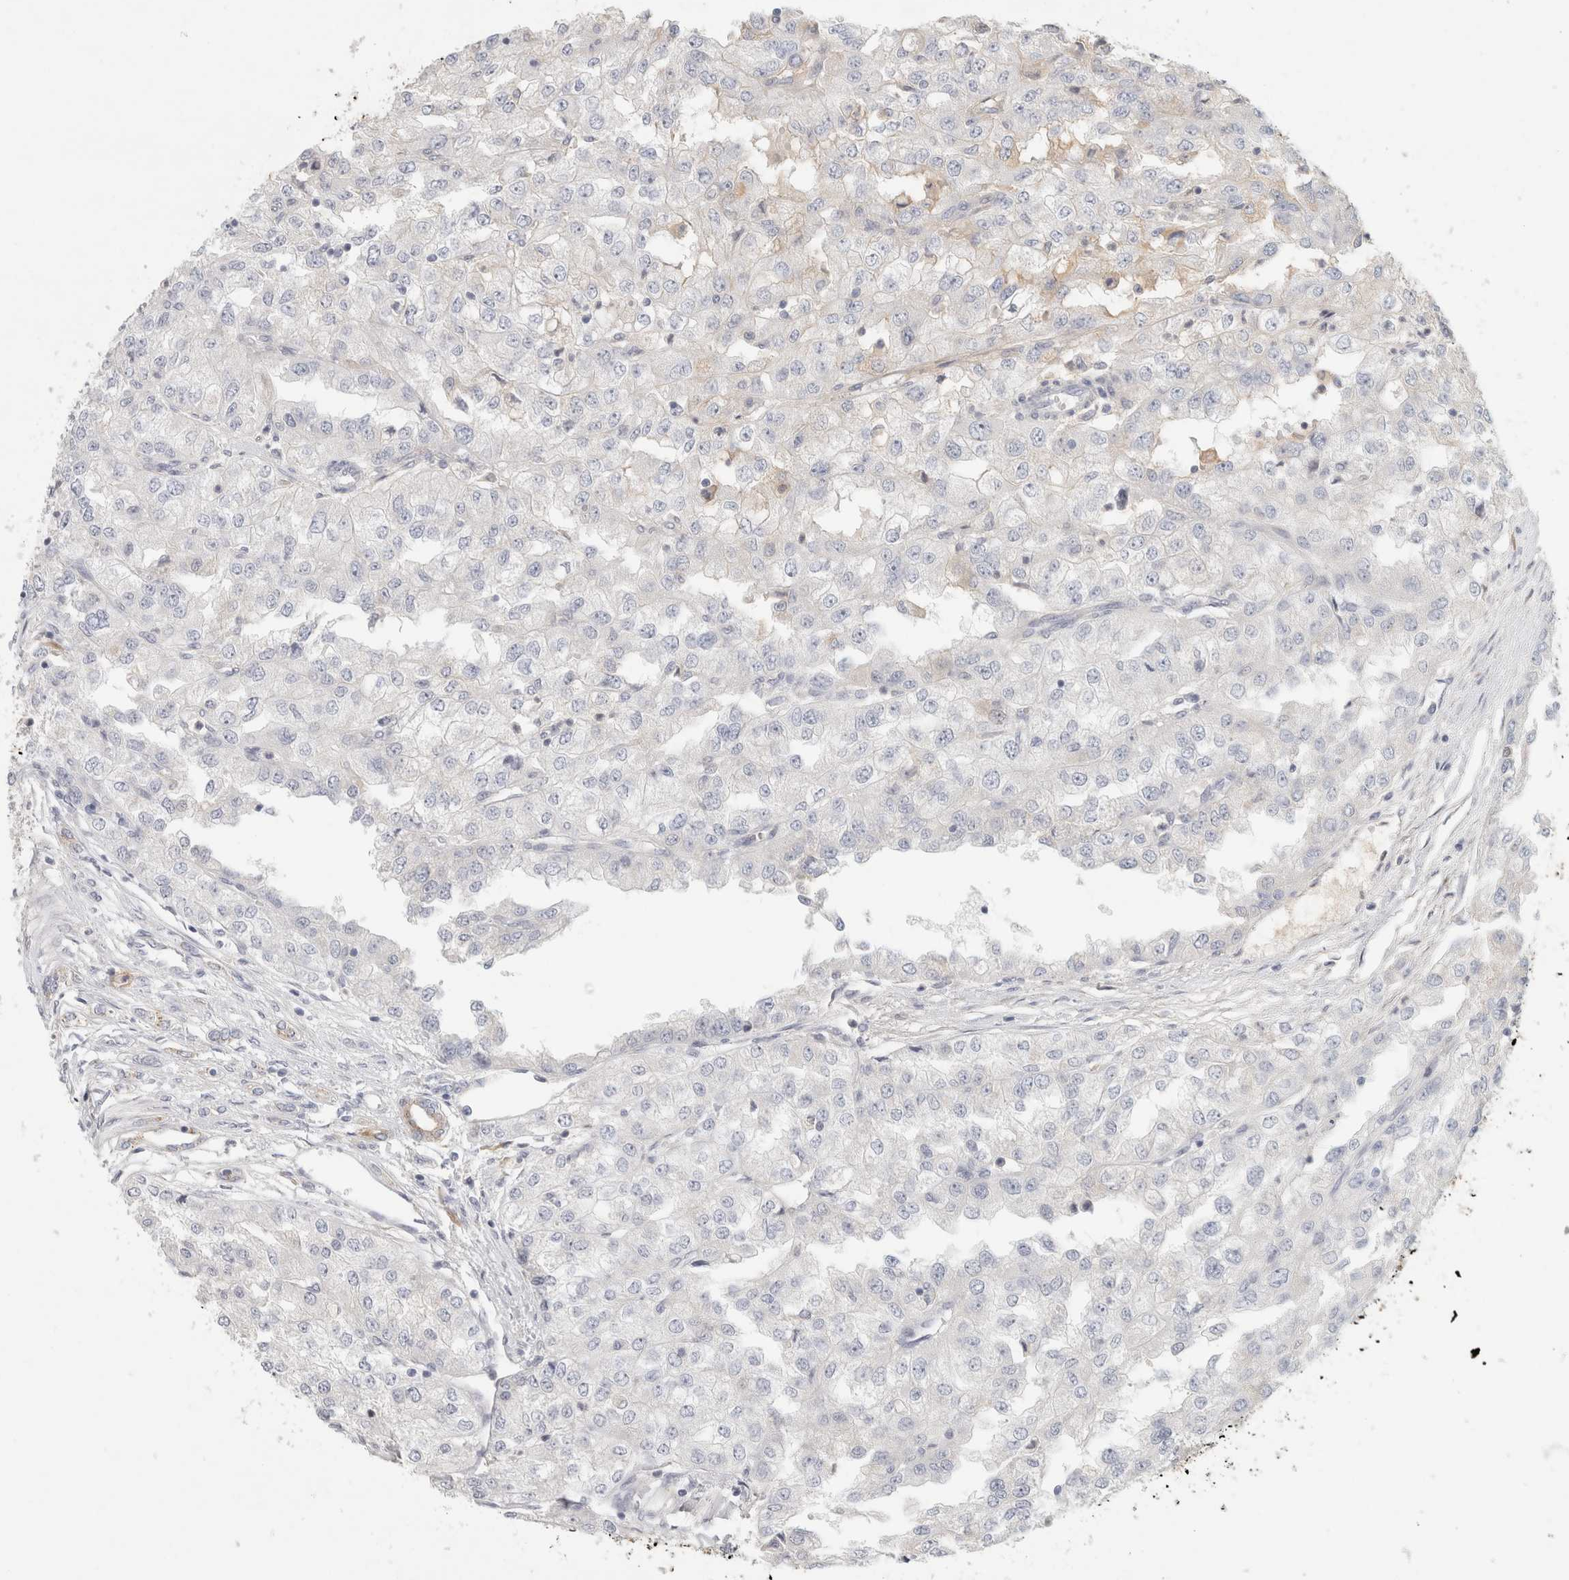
{"staining": {"intensity": "negative", "quantity": "none", "location": "none"}, "tissue": "renal cancer", "cell_type": "Tumor cells", "image_type": "cancer", "snomed": [{"axis": "morphology", "description": "Adenocarcinoma, NOS"}, {"axis": "topography", "description": "Kidney"}], "caption": "This is a micrograph of immunohistochemistry staining of adenocarcinoma (renal), which shows no staining in tumor cells. (IHC, brightfield microscopy, high magnification).", "gene": "STK31", "patient": {"sex": "female", "age": 54}}